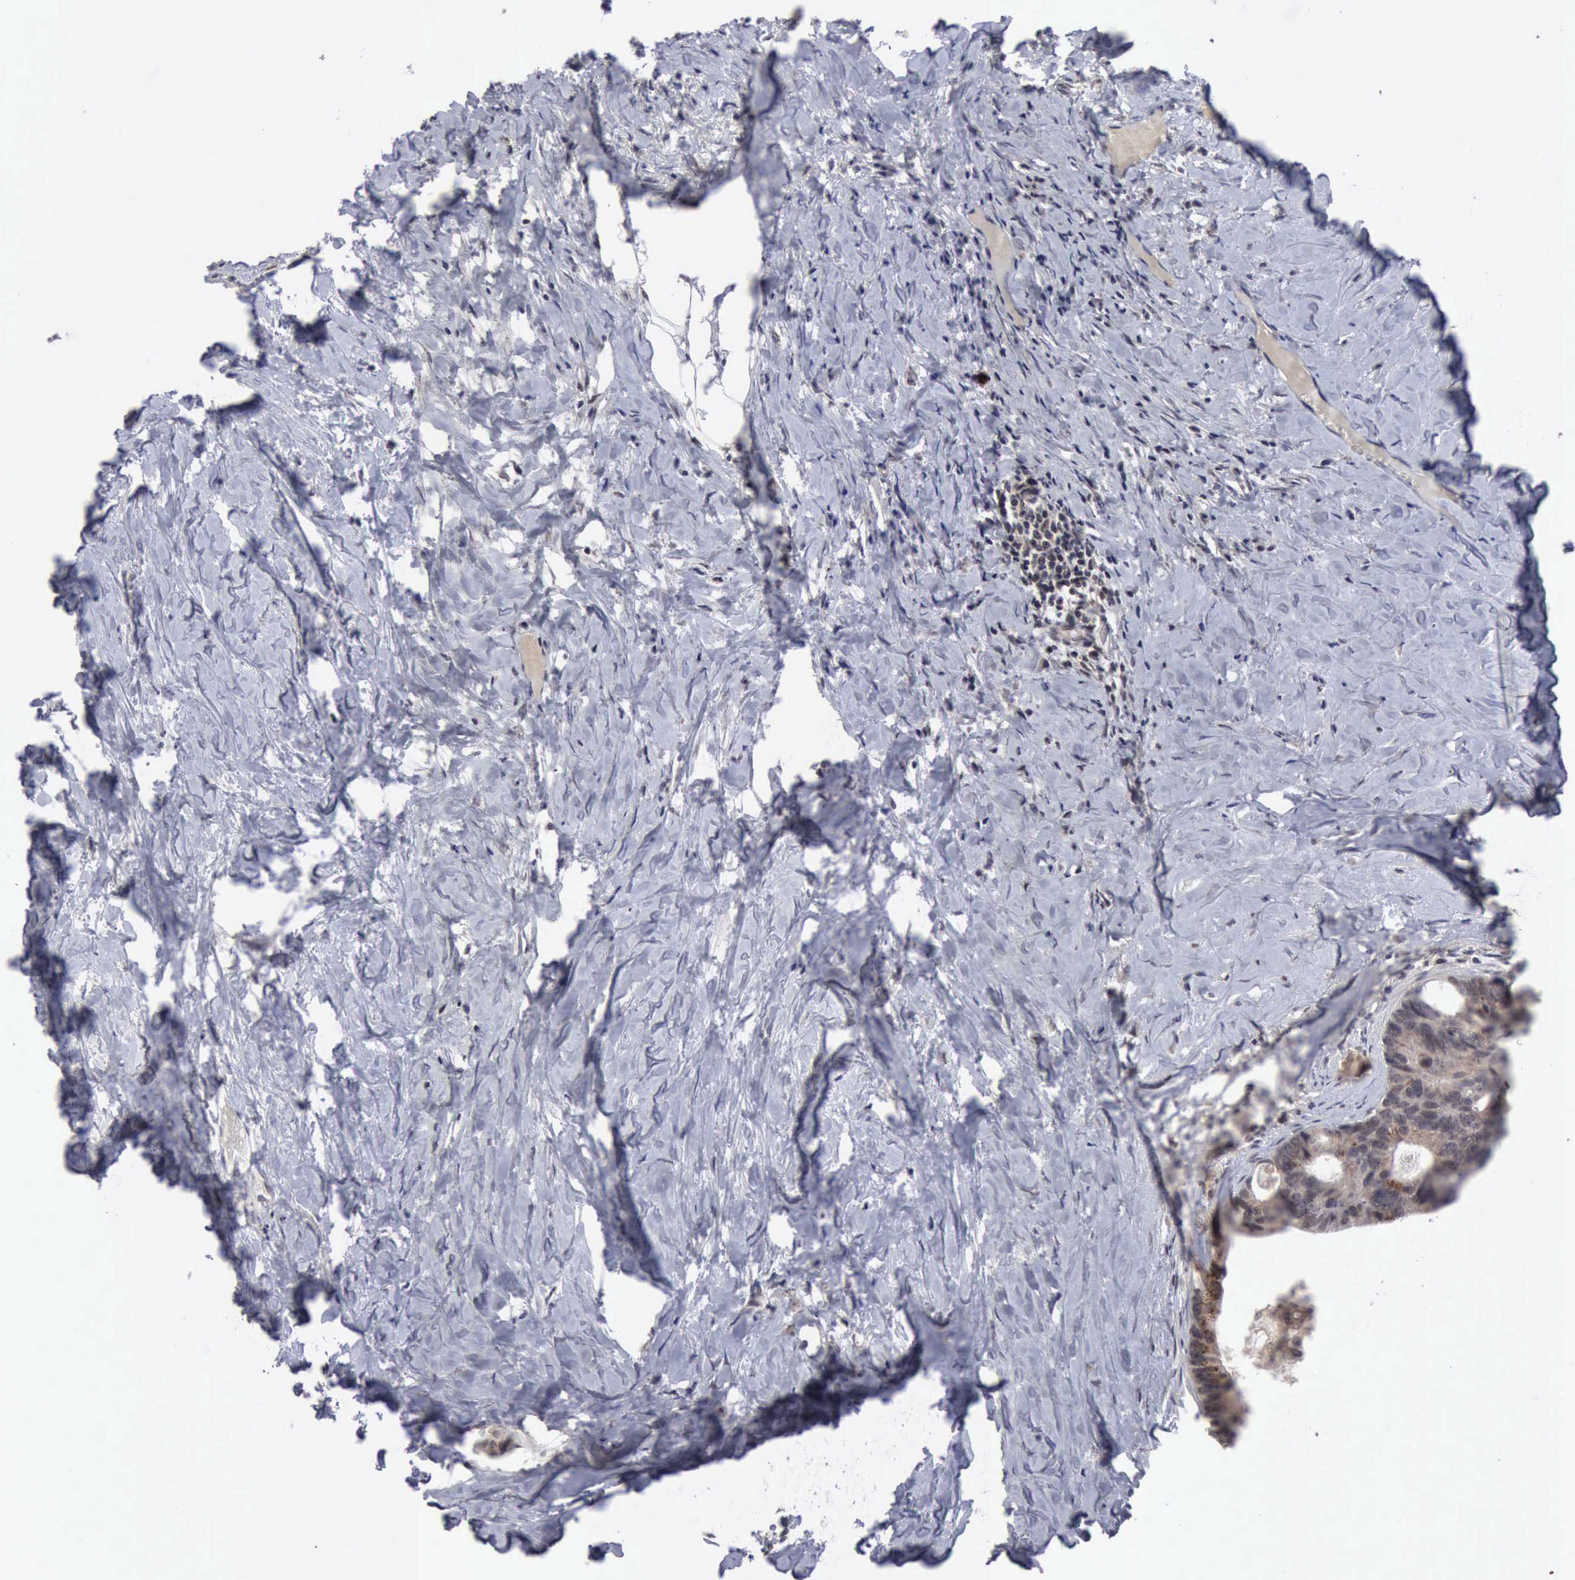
{"staining": {"intensity": "moderate", "quantity": ">75%", "location": "cytoplasmic/membranous"}, "tissue": "colorectal cancer", "cell_type": "Tumor cells", "image_type": "cancer", "snomed": [{"axis": "morphology", "description": "Adenocarcinoma, NOS"}, {"axis": "topography", "description": "Colon"}], "caption": "Human colorectal adenocarcinoma stained for a protein (brown) shows moderate cytoplasmic/membranous positive expression in approximately >75% of tumor cells.", "gene": "CDKN2A", "patient": {"sex": "female", "age": 55}}